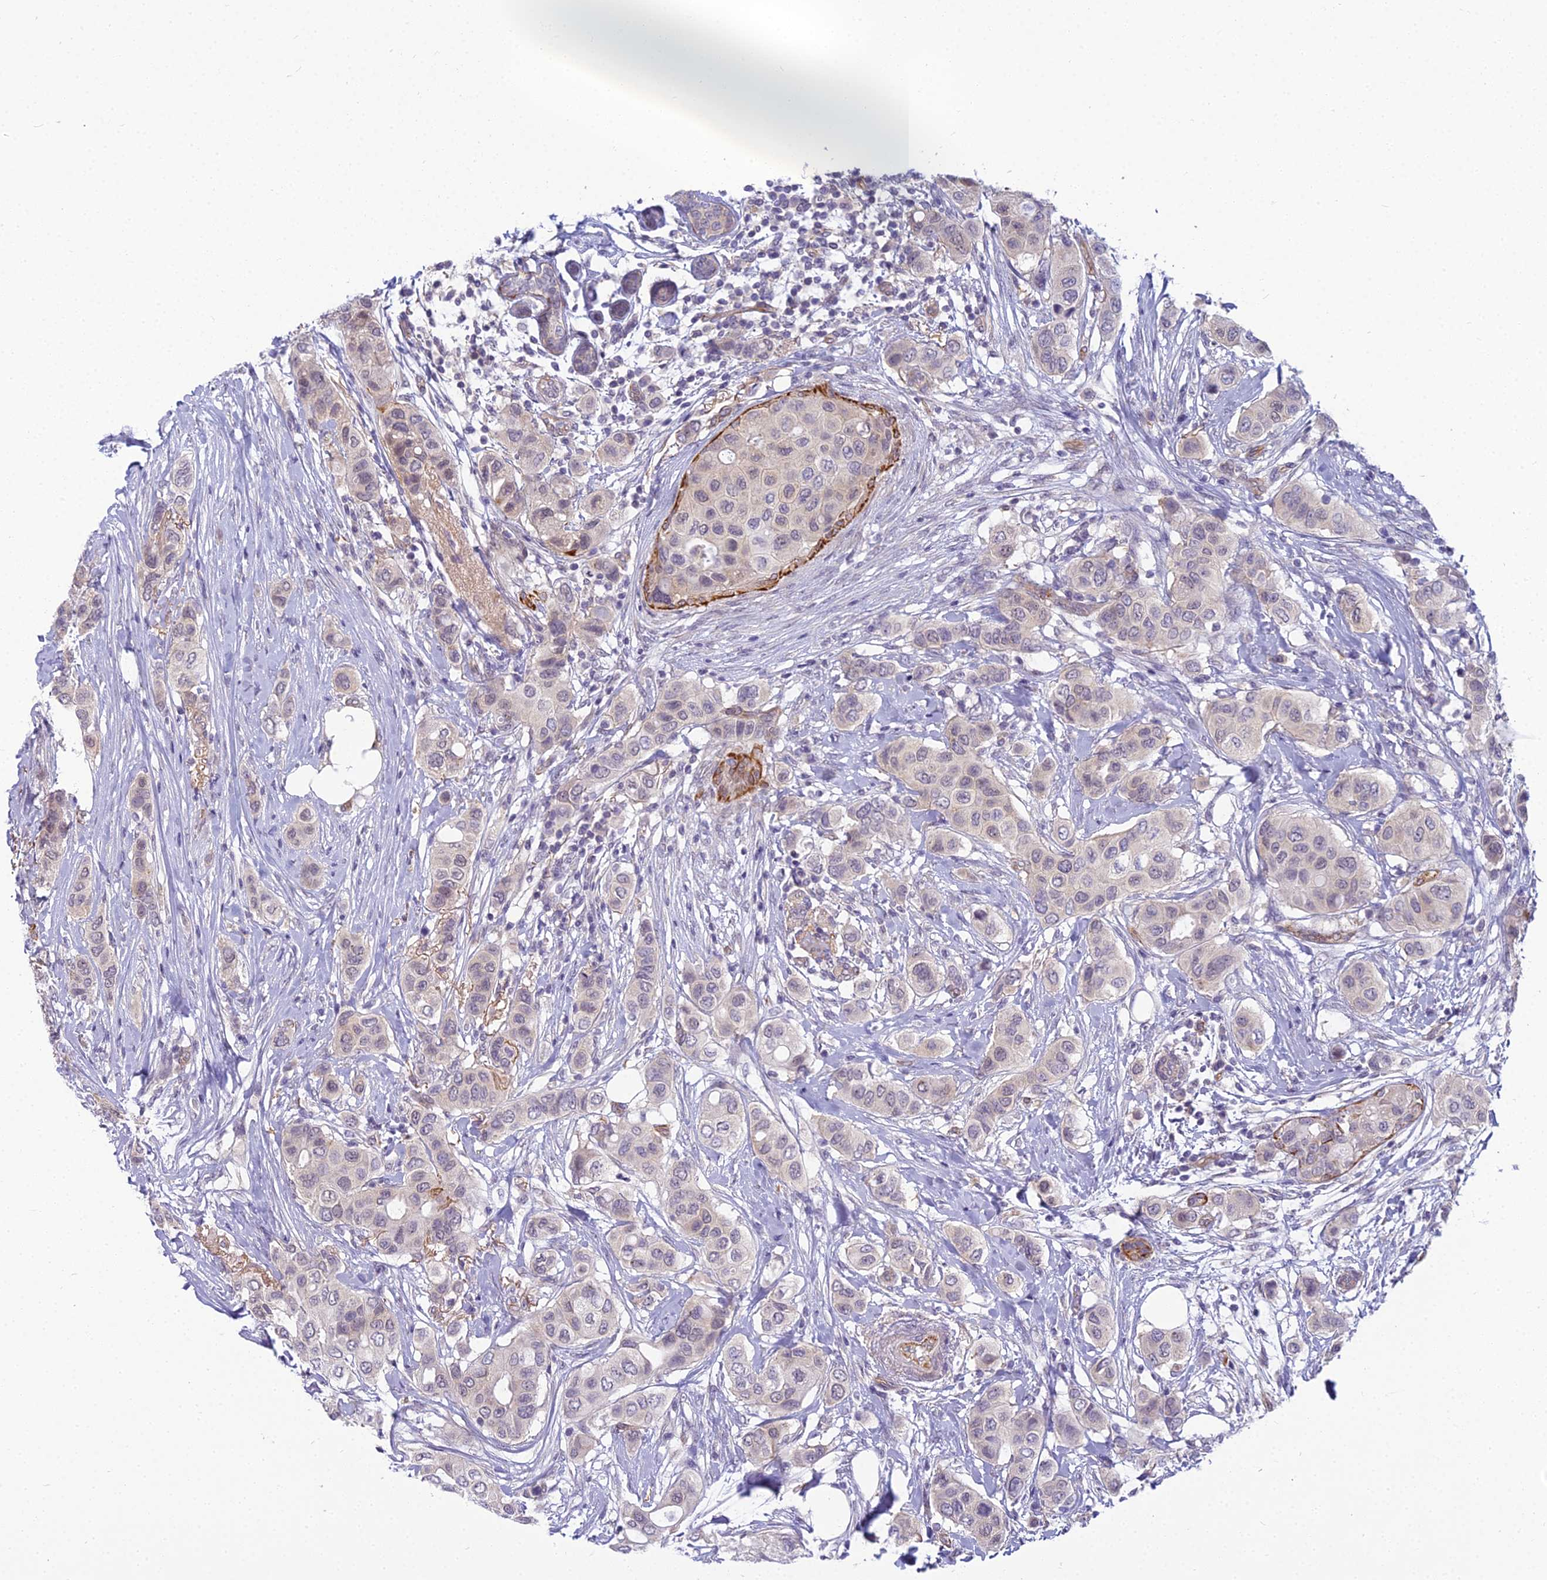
{"staining": {"intensity": "weak", "quantity": "25%-75%", "location": "cytoplasmic/membranous,nuclear"}, "tissue": "breast cancer", "cell_type": "Tumor cells", "image_type": "cancer", "snomed": [{"axis": "morphology", "description": "Lobular carcinoma"}, {"axis": "topography", "description": "Breast"}], "caption": "Lobular carcinoma (breast) stained with immunohistochemistry (IHC) displays weak cytoplasmic/membranous and nuclear expression in about 25%-75% of tumor cells. (DAB (3,3'-diaminobenzidine) IHC, brown staining for protein, blue staining for nuclei).", "gene": "RGL3", "patient": {"sex": "female", "age": 51}}